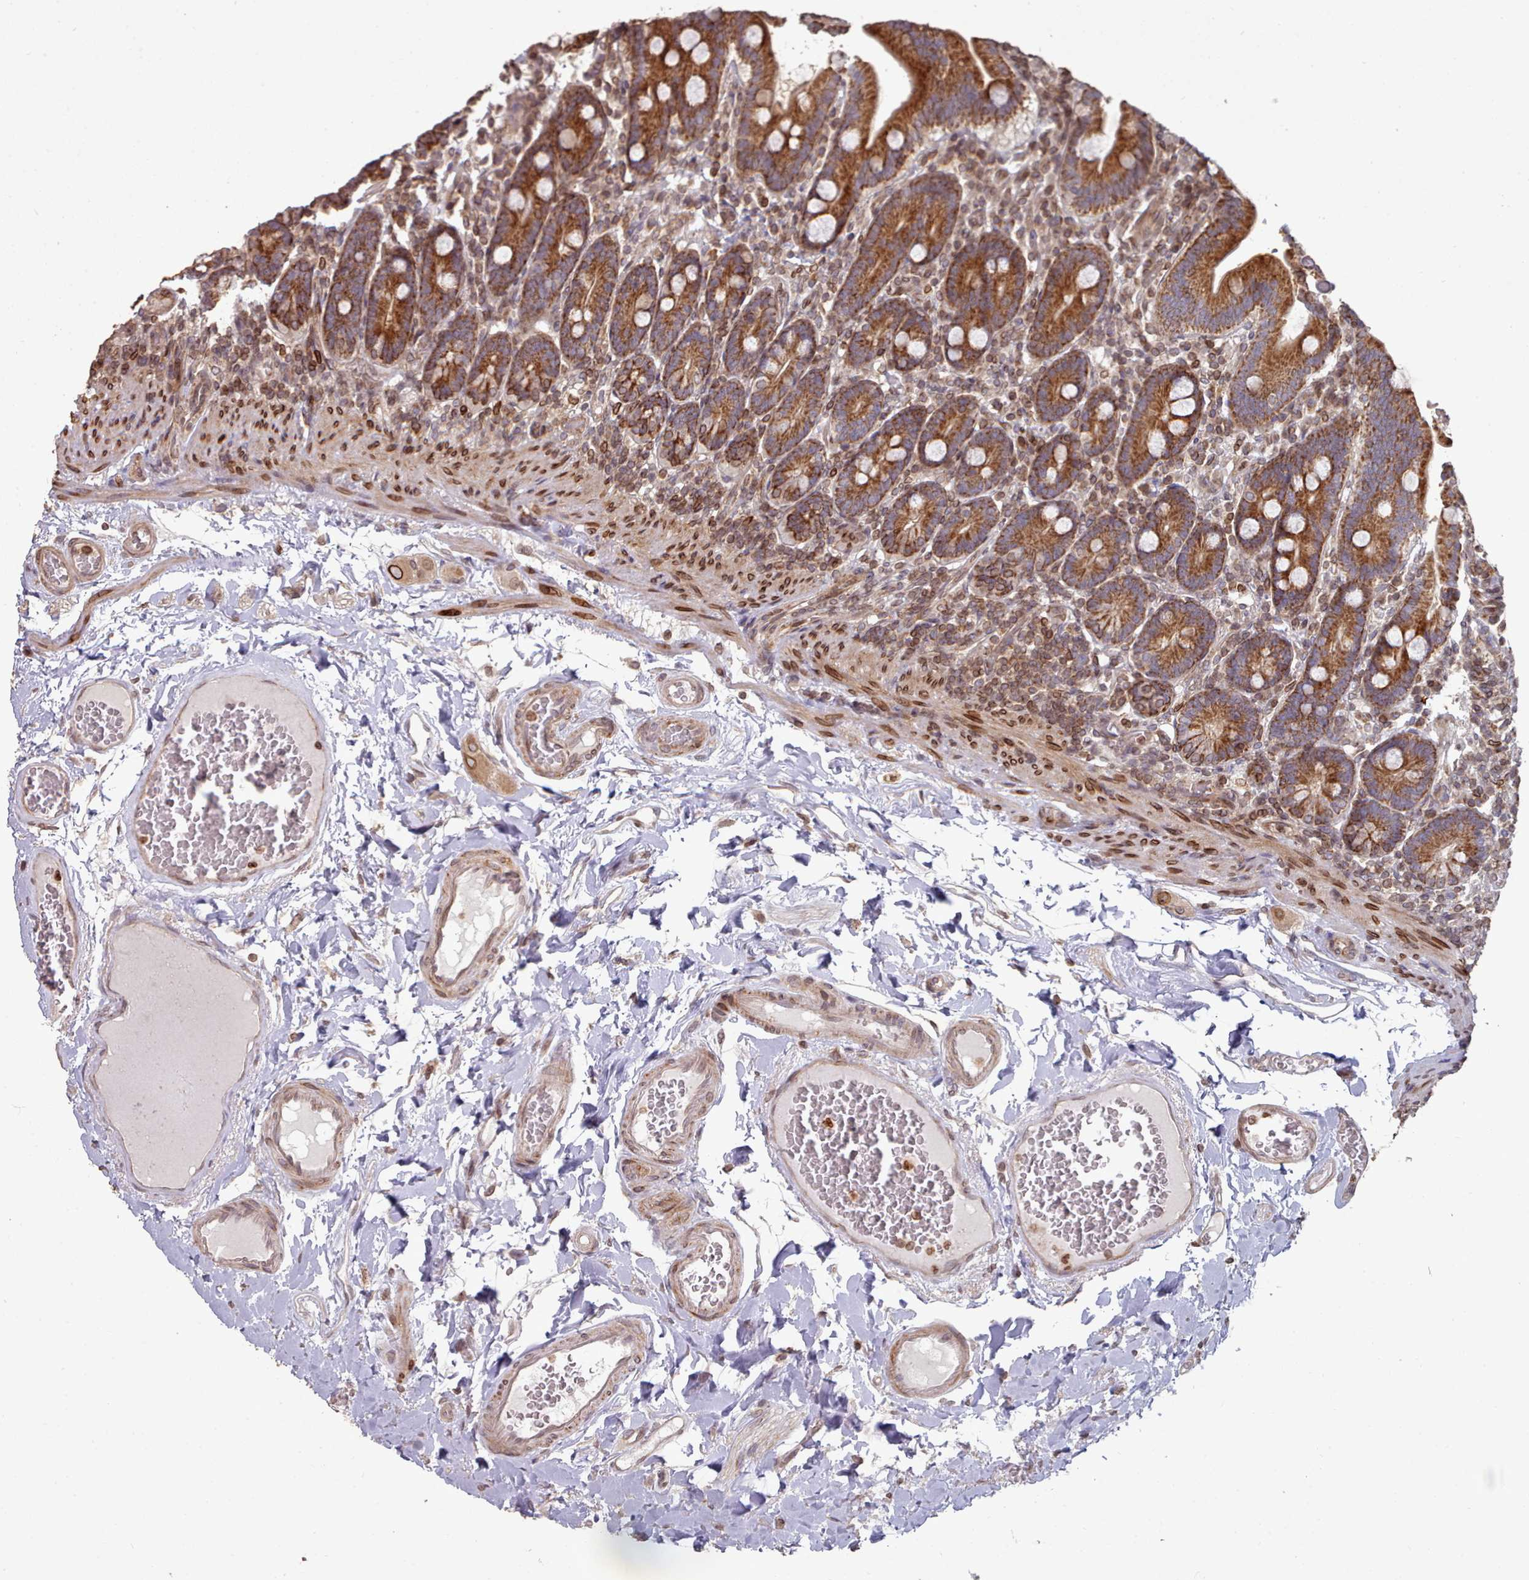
{"staining": {"intensity": "strong", "quantity": ">75%", "location": "cytoplasmic/membranous"}, "tissue": "duodenum", "cell_type": "Glandular cells", "image_type": "normal", "snomed": [{"axis": "morphology", "description": "Normal tissue, NOS"}, {"axis": "topography", "description": "Duodenum"}], "caption": "IHC staining of normal duodenum, which demonstrates high levels of strong cytoplasmic/membranous staining in approximately >75% of glandular cells indicating strong cytoplasmic/membranous protein staining. The staining was performed using DAB (brown) for protein detection and nuclei were counterstained in hematoxylin (blue).", "gene": "TOR1AIP1", "patient": {"sex": "female", "age": 62}}